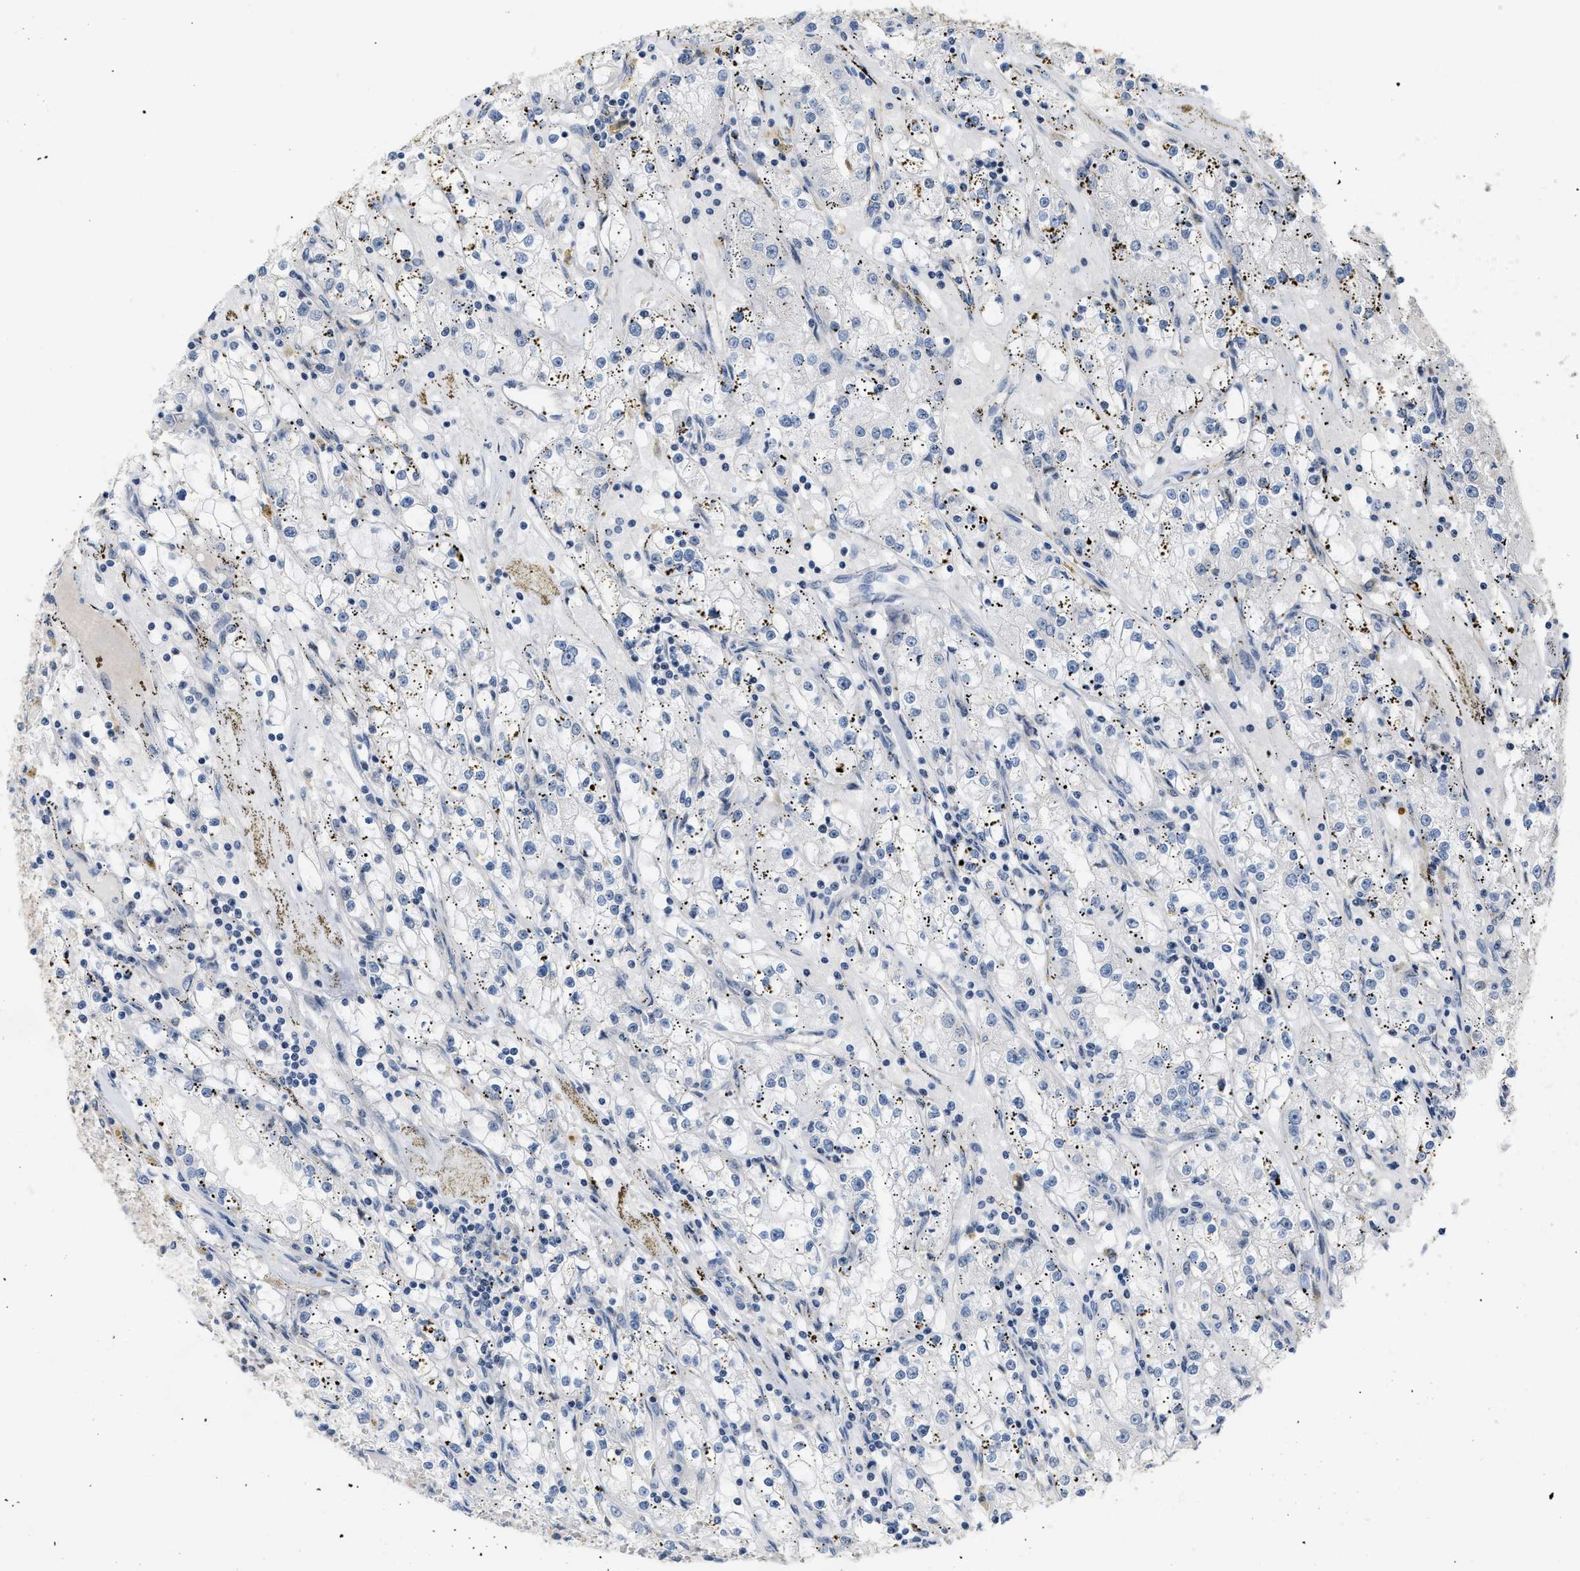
{"staining": {"intensity": "negative", "quantity": "none", "location": "none"}, "tissue": "renal cancer", "cell_type": "Tumor cells", "image_type": "cancer", "snomed": [{"axis": "morphology", "description": "Adenocarcinoma, NOS"}, {"axis": "topography", "description": "Kidney"}], "caption": "DAB immunohistochemical staining of human renal cancer demonstrates no significant expression in tumor cells.", "gene": "CSNK1A1", "patient": {"sex": "male", "age": 56}}